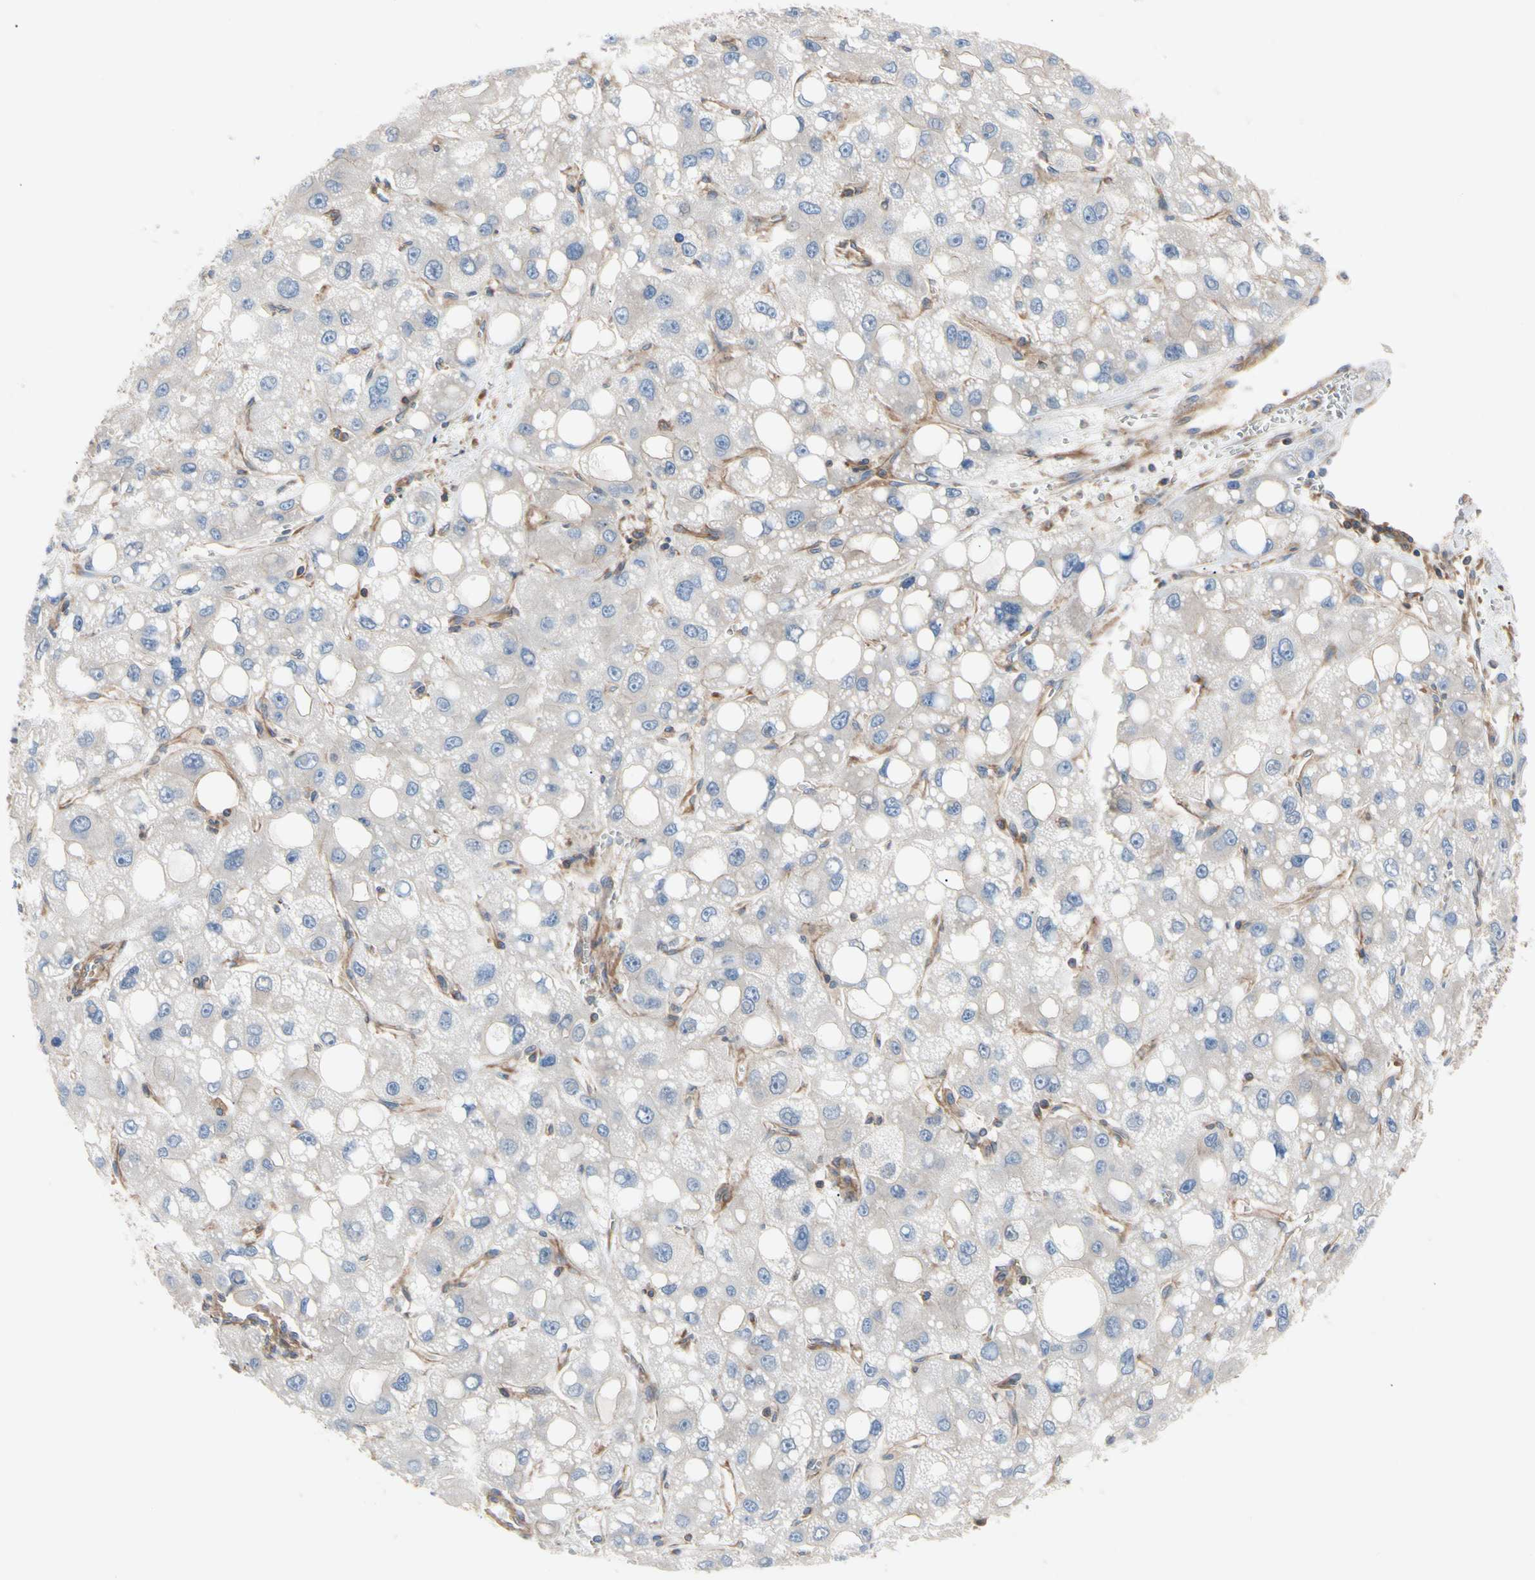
{"staining": {"intensity": "negative", "quantity": "none", "location": "none"}, "tissue": "liver cancer", "cell_type": "Tumor cells", "image_type": "cancer", "snomed": [{"axis": "morphology", "description": "Carcinoma, Hepatocellular, NOS"}, {"axis": "topography", "description": "Liver"}], "caption": "Immunohistochemical staining of human liver hepatocellular carcinoma exhibits no significant expression in tumor cells.", "gene": "ROCK1", "patient": {"sex": "male", "age": 55}}